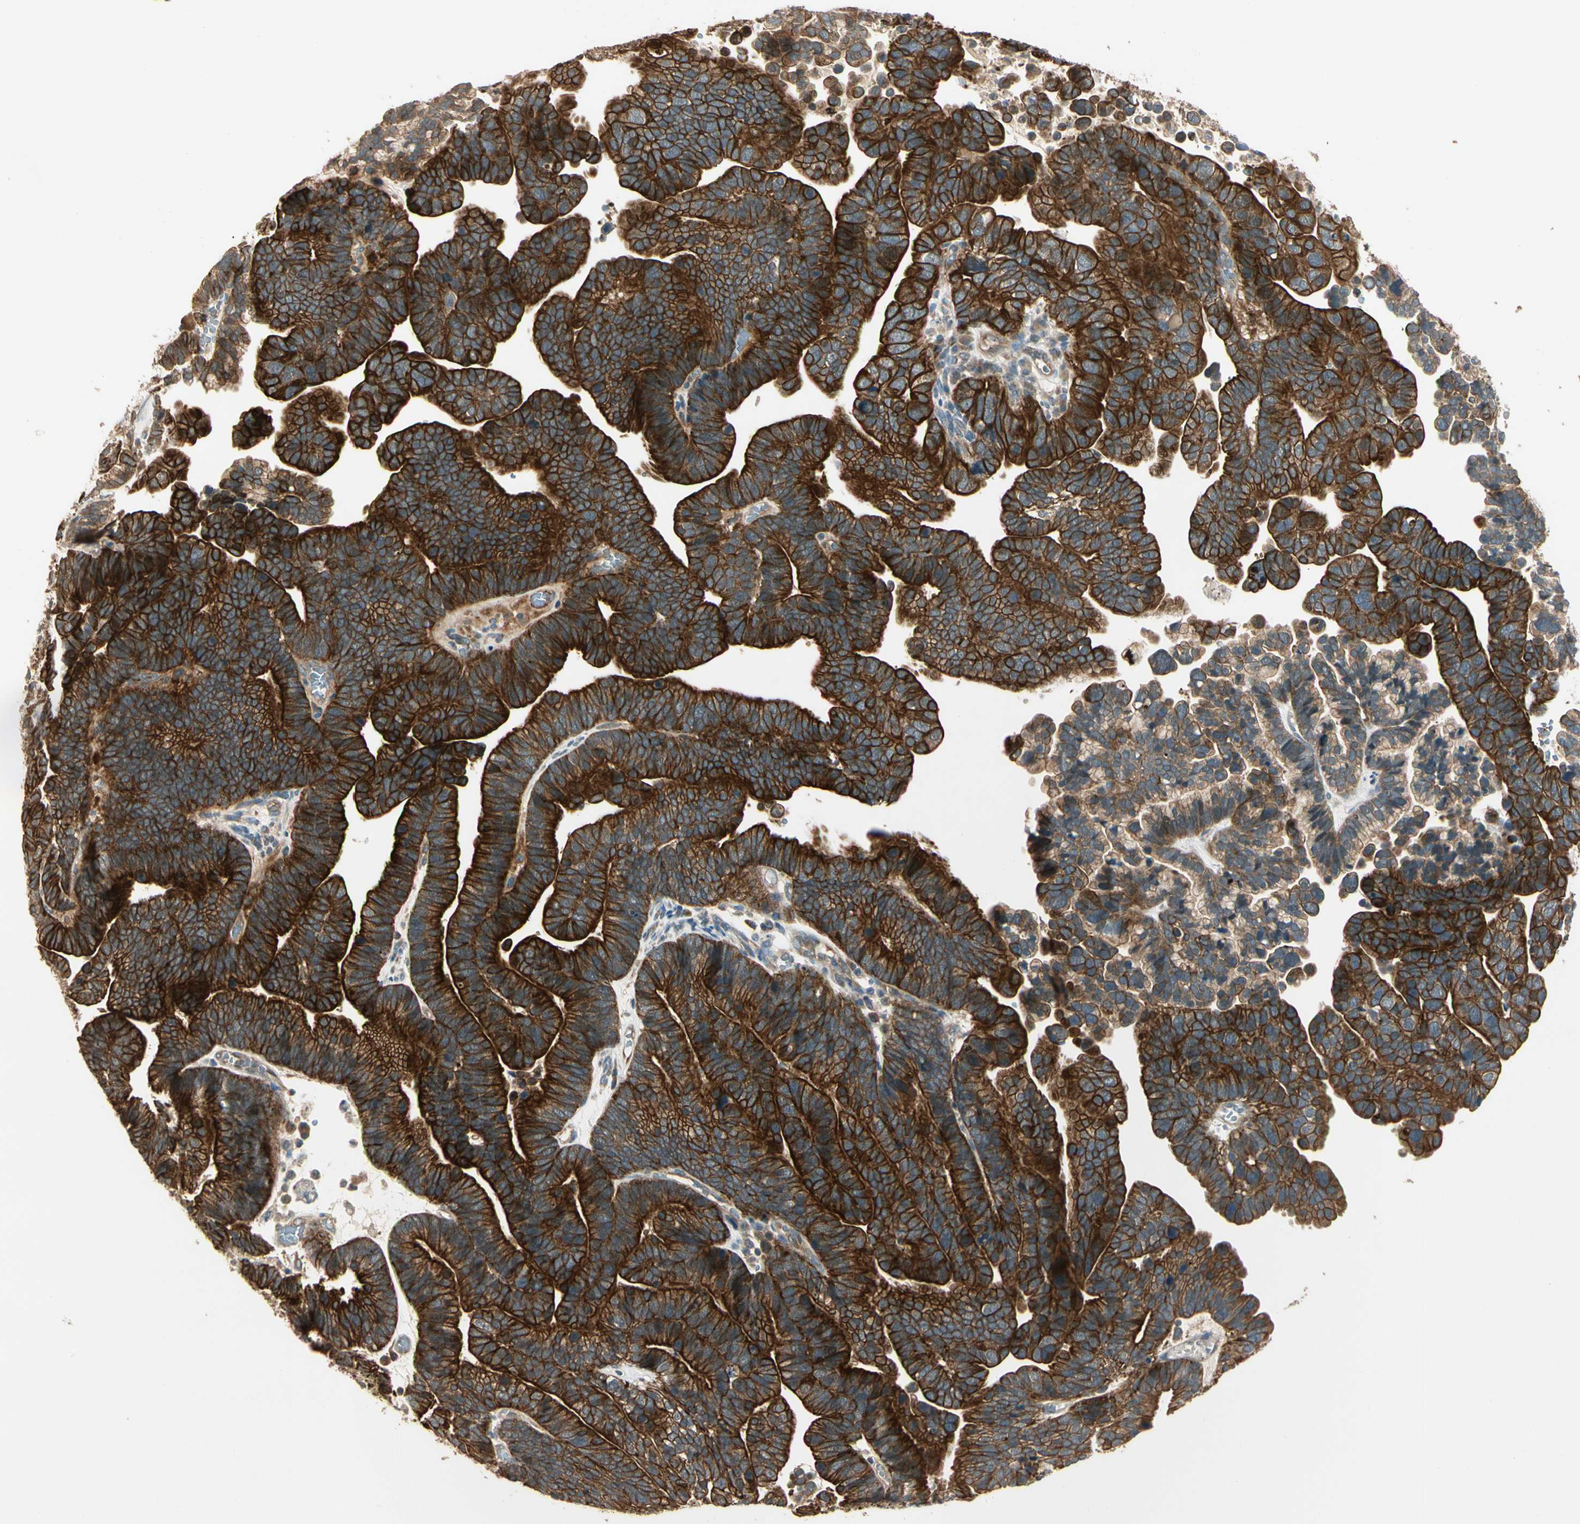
{"staining": {"intensity": "strong", "quantity": ">75%", "location": "cytoplasmic/membranous"}, "tissue": "ovarian cancer", "cell_type": "Tumor cells", "image_type": "cancer", "snomed": [{"axis": "morphology", "description": "Cystadenocarcinoma, serous, NOS"}, {"axis": "topography", "description": "Ovary"}], "caption": "Ovarian cancer was stained to show a protein in brown. There is high levels of strong cytoplasmic/membranous expression in about >75% of tumor cells. (DAB (3,3'-diaminobenzidine) IHC, brown staining for protein, blue staining for nuclei).", "gene": "PFDN5", "patient": {"sex": "female", "age": 56}}